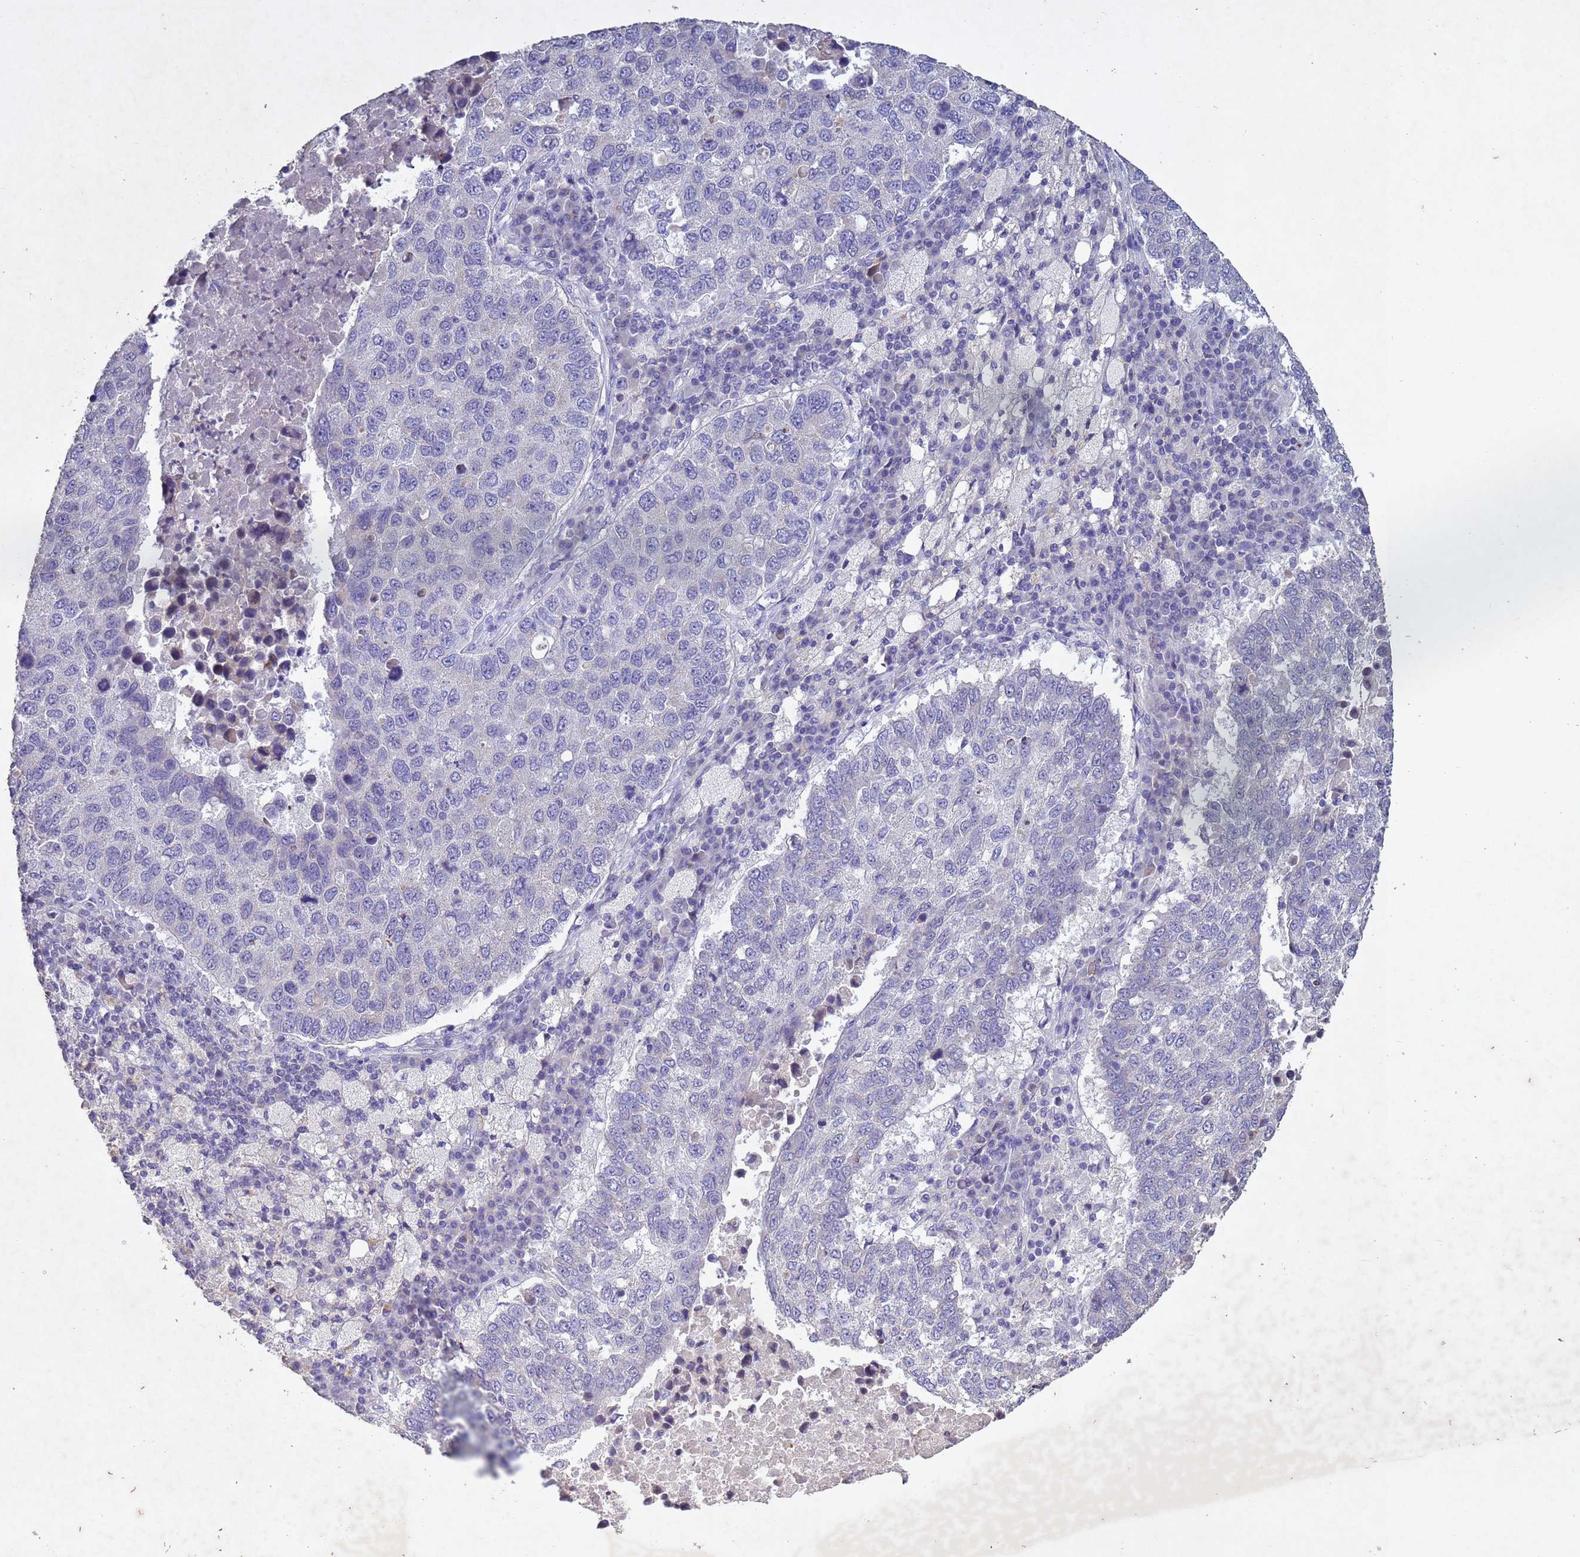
{"staining": {"intensity": "negative", "quantity": "none", "location": "none"}, "tissue": "lung cancer", "cell_type": "Tumor cells", "image_type": "cancer", "snomed": [{"axis": "morphology", "description": "Squamous cell carcinoma, NOS"}, {"axis": "topography", "description": "Lung"}], "caption": "Immunohistochemistry (IHC) histopathology image of human lung squamous cell carcinoma stained for a protein (brown), which exhibits no staining in tumor cells.", "gene": "NLRP11", "patient": {"sex": "male", "age": 73}}